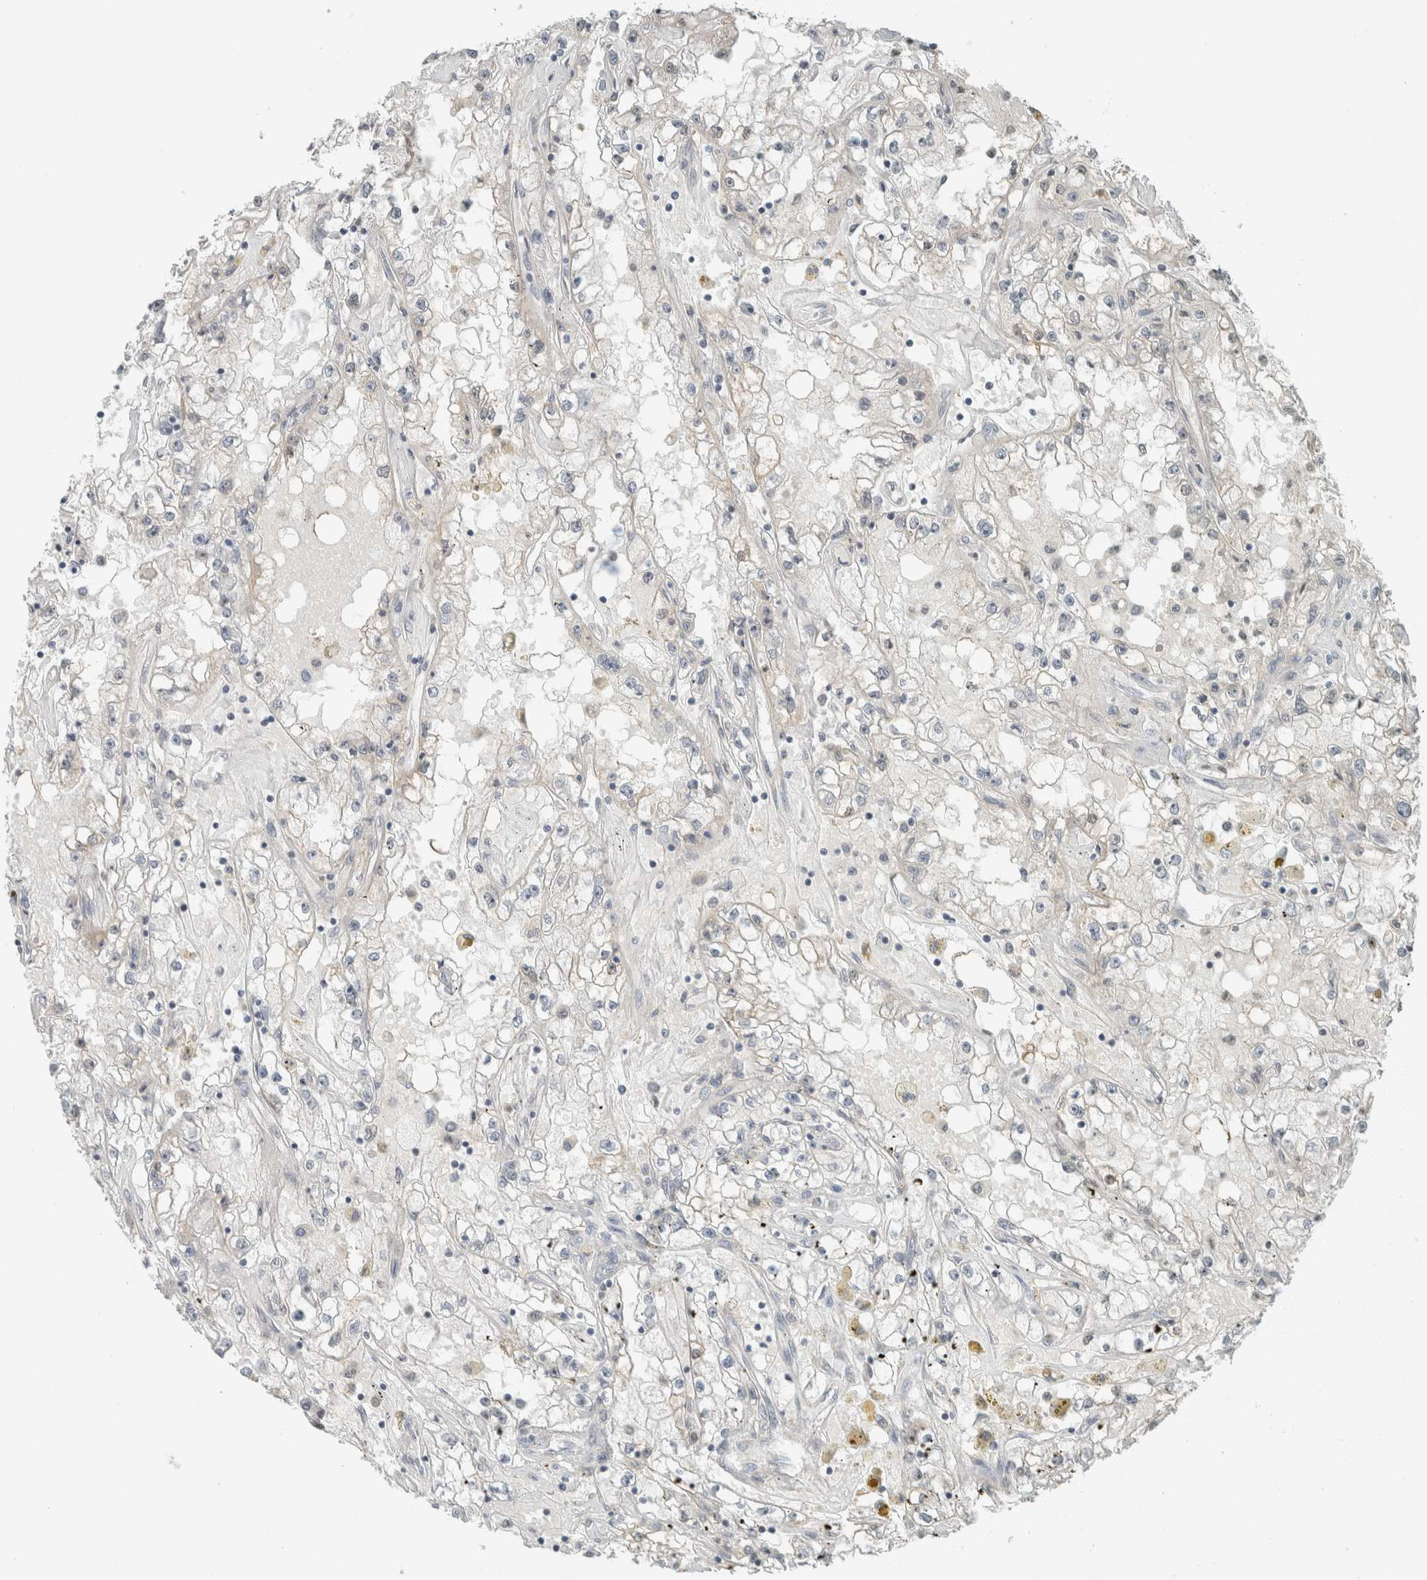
{"staining": {"intensity": "negative", "quantity": "none", "location": "none"}, "tissue": "renal cancer", "cell_type": "Tumor cells", "image_type": "cancer", "snomed": [{"axis": "morphology", "description": "Adenocarcinoma, NOS"}, {"axis": "topography", "description": "Kidney"}], "caption": "Tumor cells are negative for brown protein staining in renal adenocarcinoma.", "gene": "TRIT1", "patient": {"sex": "male", "age": 56}}